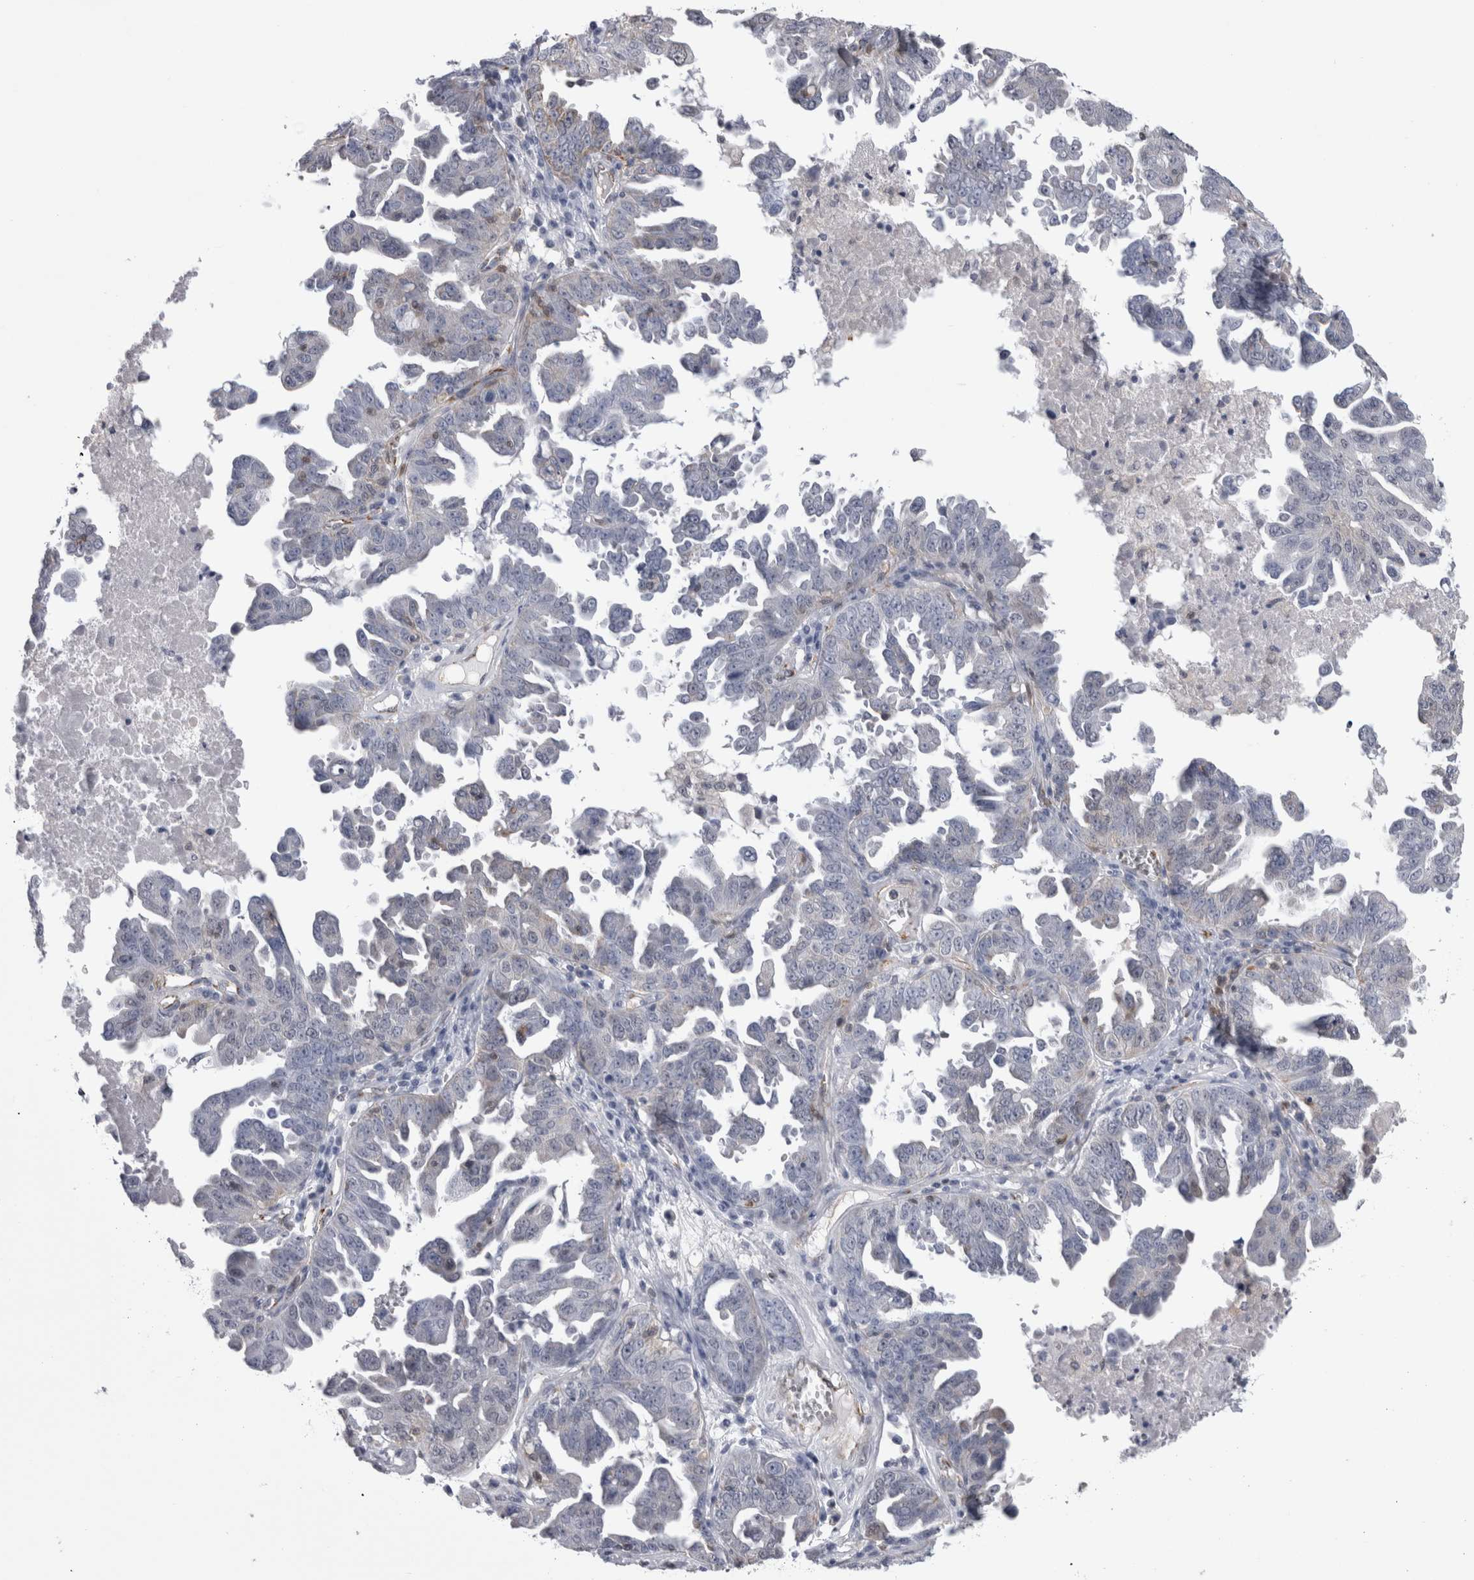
{"staining": {"intensity": "weak", "quantity": "<25%", "location": "cytoplasmic/membranous"}, "tissue": "ovarian cancer", "cell_type": "Tumor cells", "image_type": "cancer", "snomed": [{"axis": "morphology", "description": "Carcinoma, endometroid"}, {"axis": "topography", "description": "Ovary"}], "caption": "High power microscopy histopathology image of an immunohistochemistry histopathology image of ovarian endometroid carcinoma, revealing no significant expression in tumor cells. (DAB IHC, high magnification).", "gene": "ACOT7", "patient": {"sex": "female", "age": 62}}